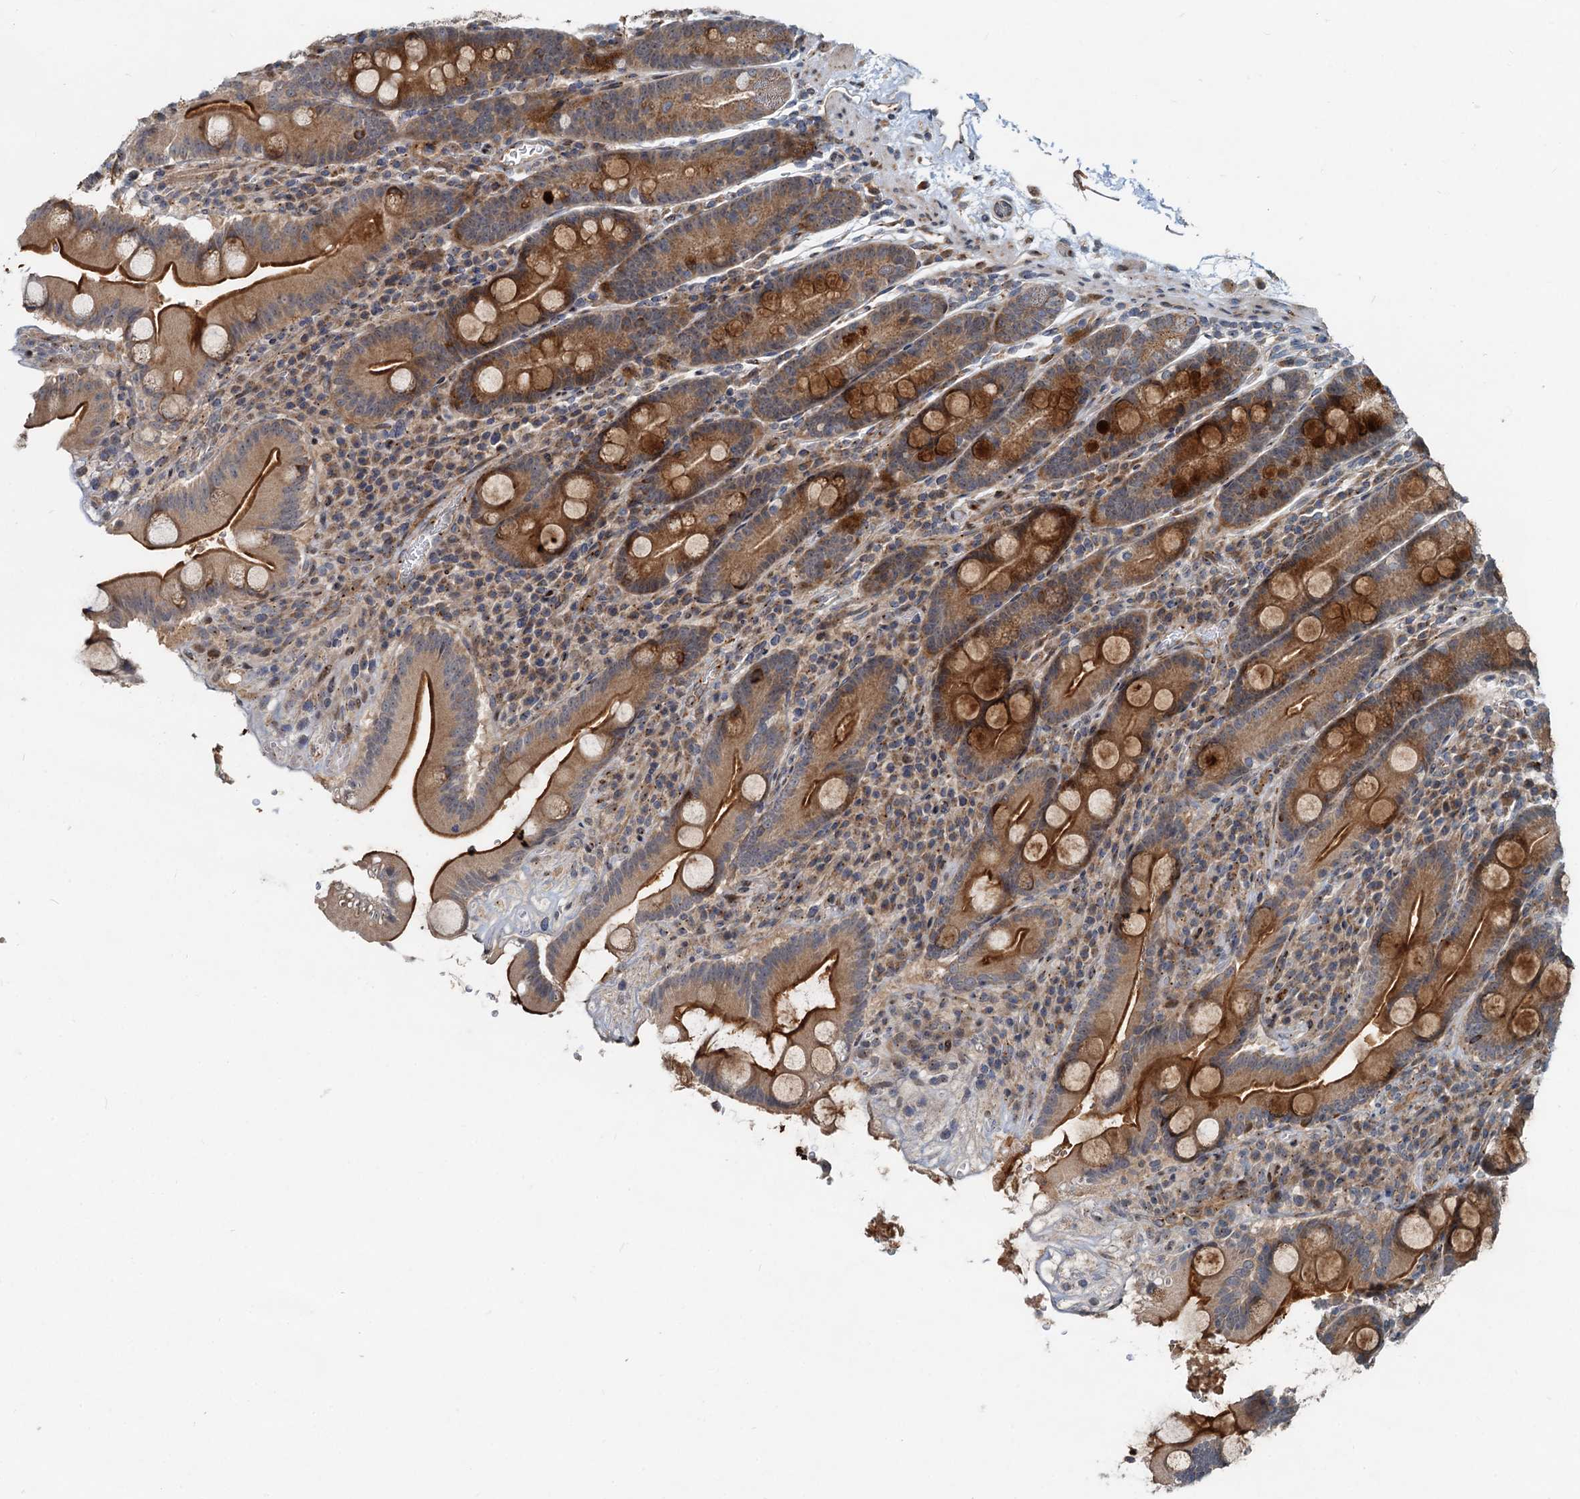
{"staining": {"intensity": "strong", "quantity": ">75%", "location": "cytoplasmic/membranous"}, "tissue": "duodenum", "cell_type": "Glandular cells", "image_type": "normal", "snomed": [{"axis": "morphology", "description": "Normal tissue, NOS"}, {"axis": "topography", "description": "Duodenum"}], "caption": "Glandular cells show high levels of strong cytoplasmic/membranous staining in approximately >75% of cells in benign human duodenum. Nuclei are stained in blue.", "gene": "CEP68", "patient": {"sex": "male", "age": 35}}